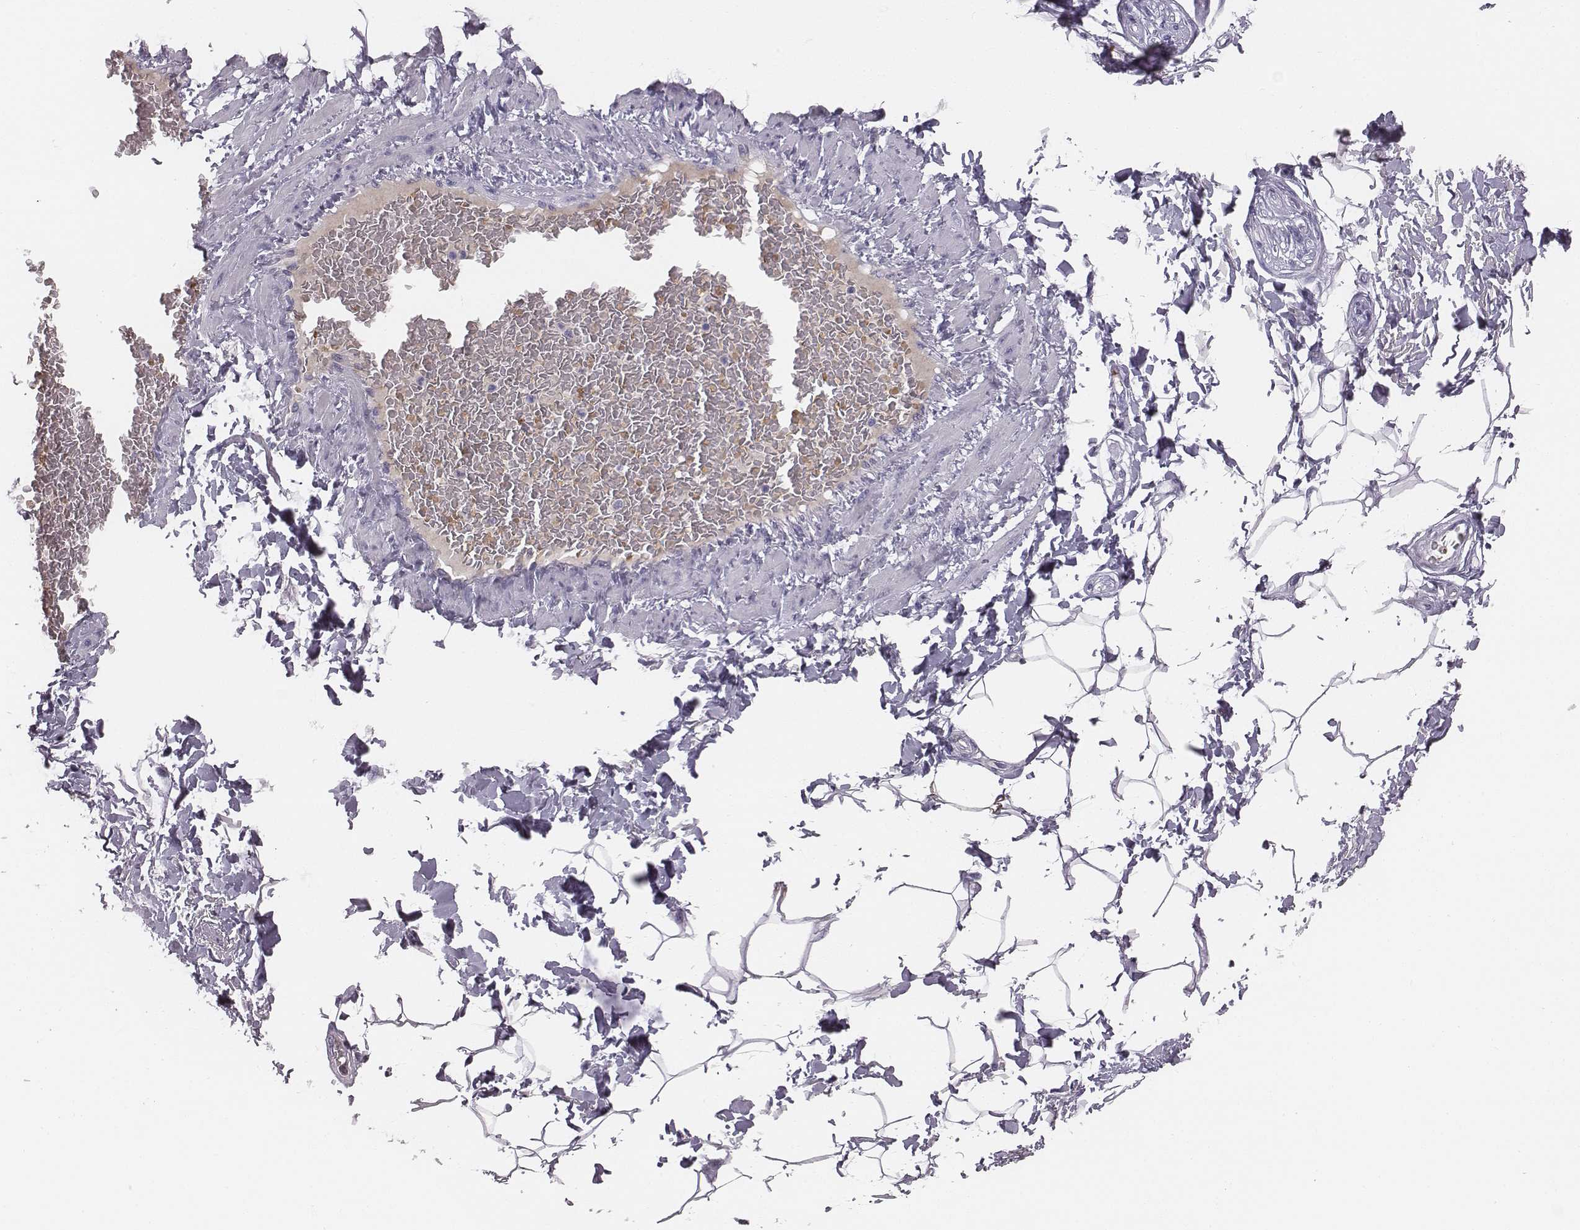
{"staining": {"intensity": "negative", "quantity": "none", "location": "none"}, "tissue": "adipose tissue", "cell_type": "Adipocytes", "image_type": "normal", "snomed": [{"axis": "morphology", "description": "Normal tissue, NOS"}, {"axis": "topography", "description": "Peripheral nerve tissue"}], "caption": "Immunohistochemistry micrograph of normal adipose tissue stained for a protein (brown), which demonstrates no expression in adipocytes.", "gene": "HBZ", "patient": {"sex": "male", "age": 51}}